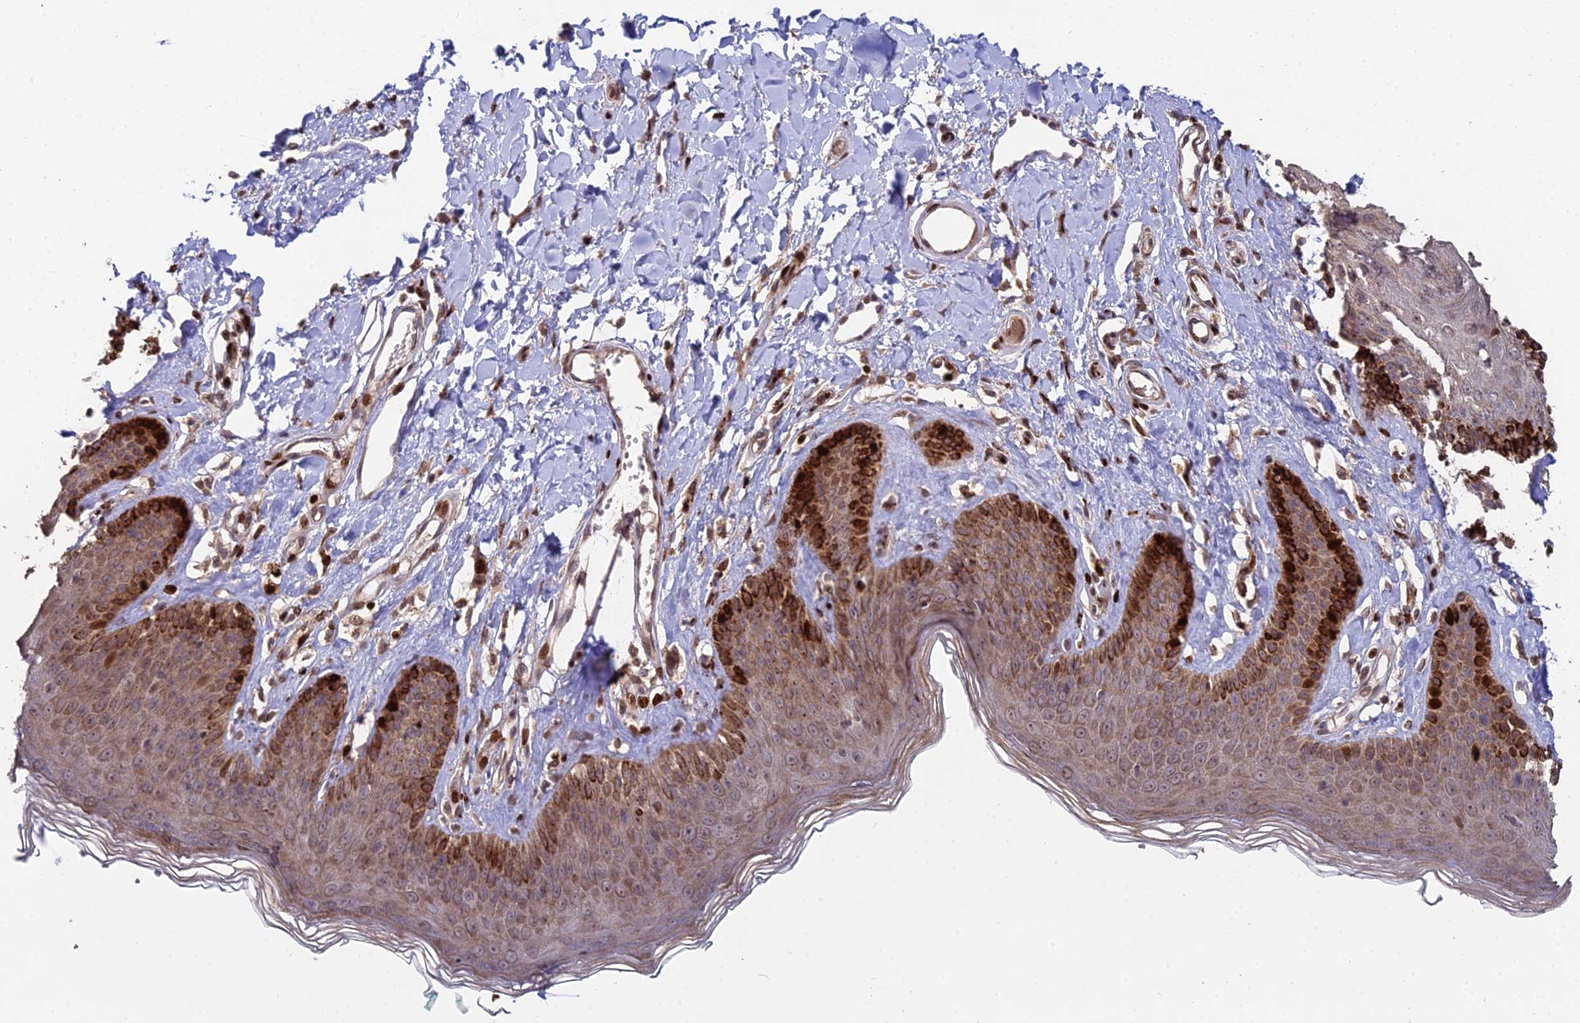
{"staining": {"intensity": "strong", "quantity": "<25%", "location": "cytoplasmic/membranous"}, "tissue": "skin", "cell_type": "Epidermal cells", "image_type": "normal", "snomed": [{"axis": "morphology", "description": "Normal tissue, NOS"}, {"axis": "morphology", "description": "Squamous cell carcinoma, NOS"}, {"axis": "topography", "description": "Vulva"}], "caption": "IHC of benign human skin displays medium levels of strong cytoplasmic/membranous expression in about <25% of epidermal cells.", "gene": "RBMS2", "patient": {"sex": "female", "age": 85}}